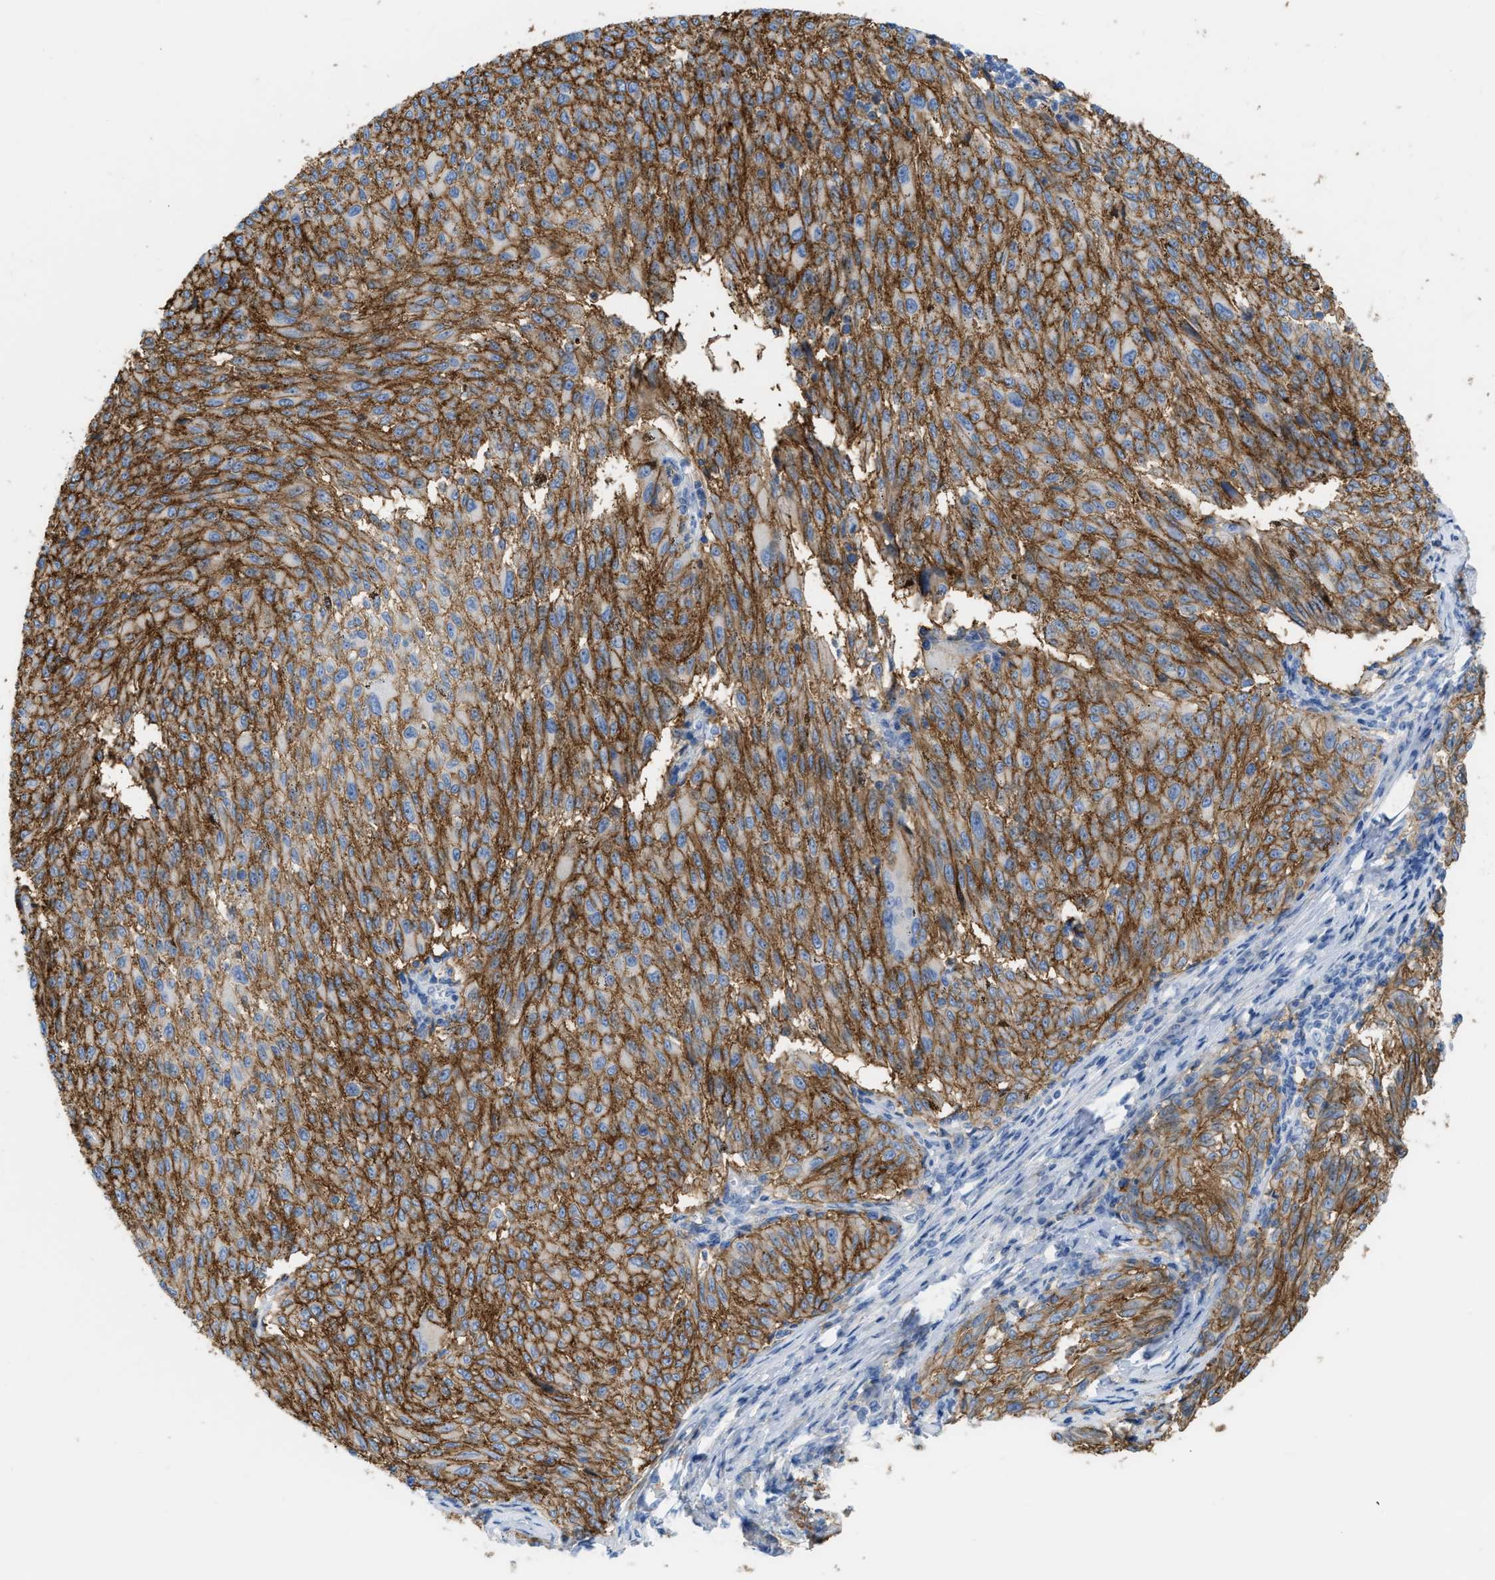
{"staining": {"intensity": "strong", "quantity": ">75%", "location": "cytoplasmic/membranous"}, "tissue": "melanoma", "cell_type": "Tumor cells", "image_type": "cancer", "snomed": [{"axis": "morphology", "description": "Malignant melanoma, NOS"}, {"axis": "topography", "description": "Skin"}], "caption": "About >75% of tumor cells in human melanoma reveal strong cytoplasmic/membranous protein expression as visualized by brown immunohistochemical staining.", "gene": "SLC3A2", "patient": {"sex": "female", "age": 72}}